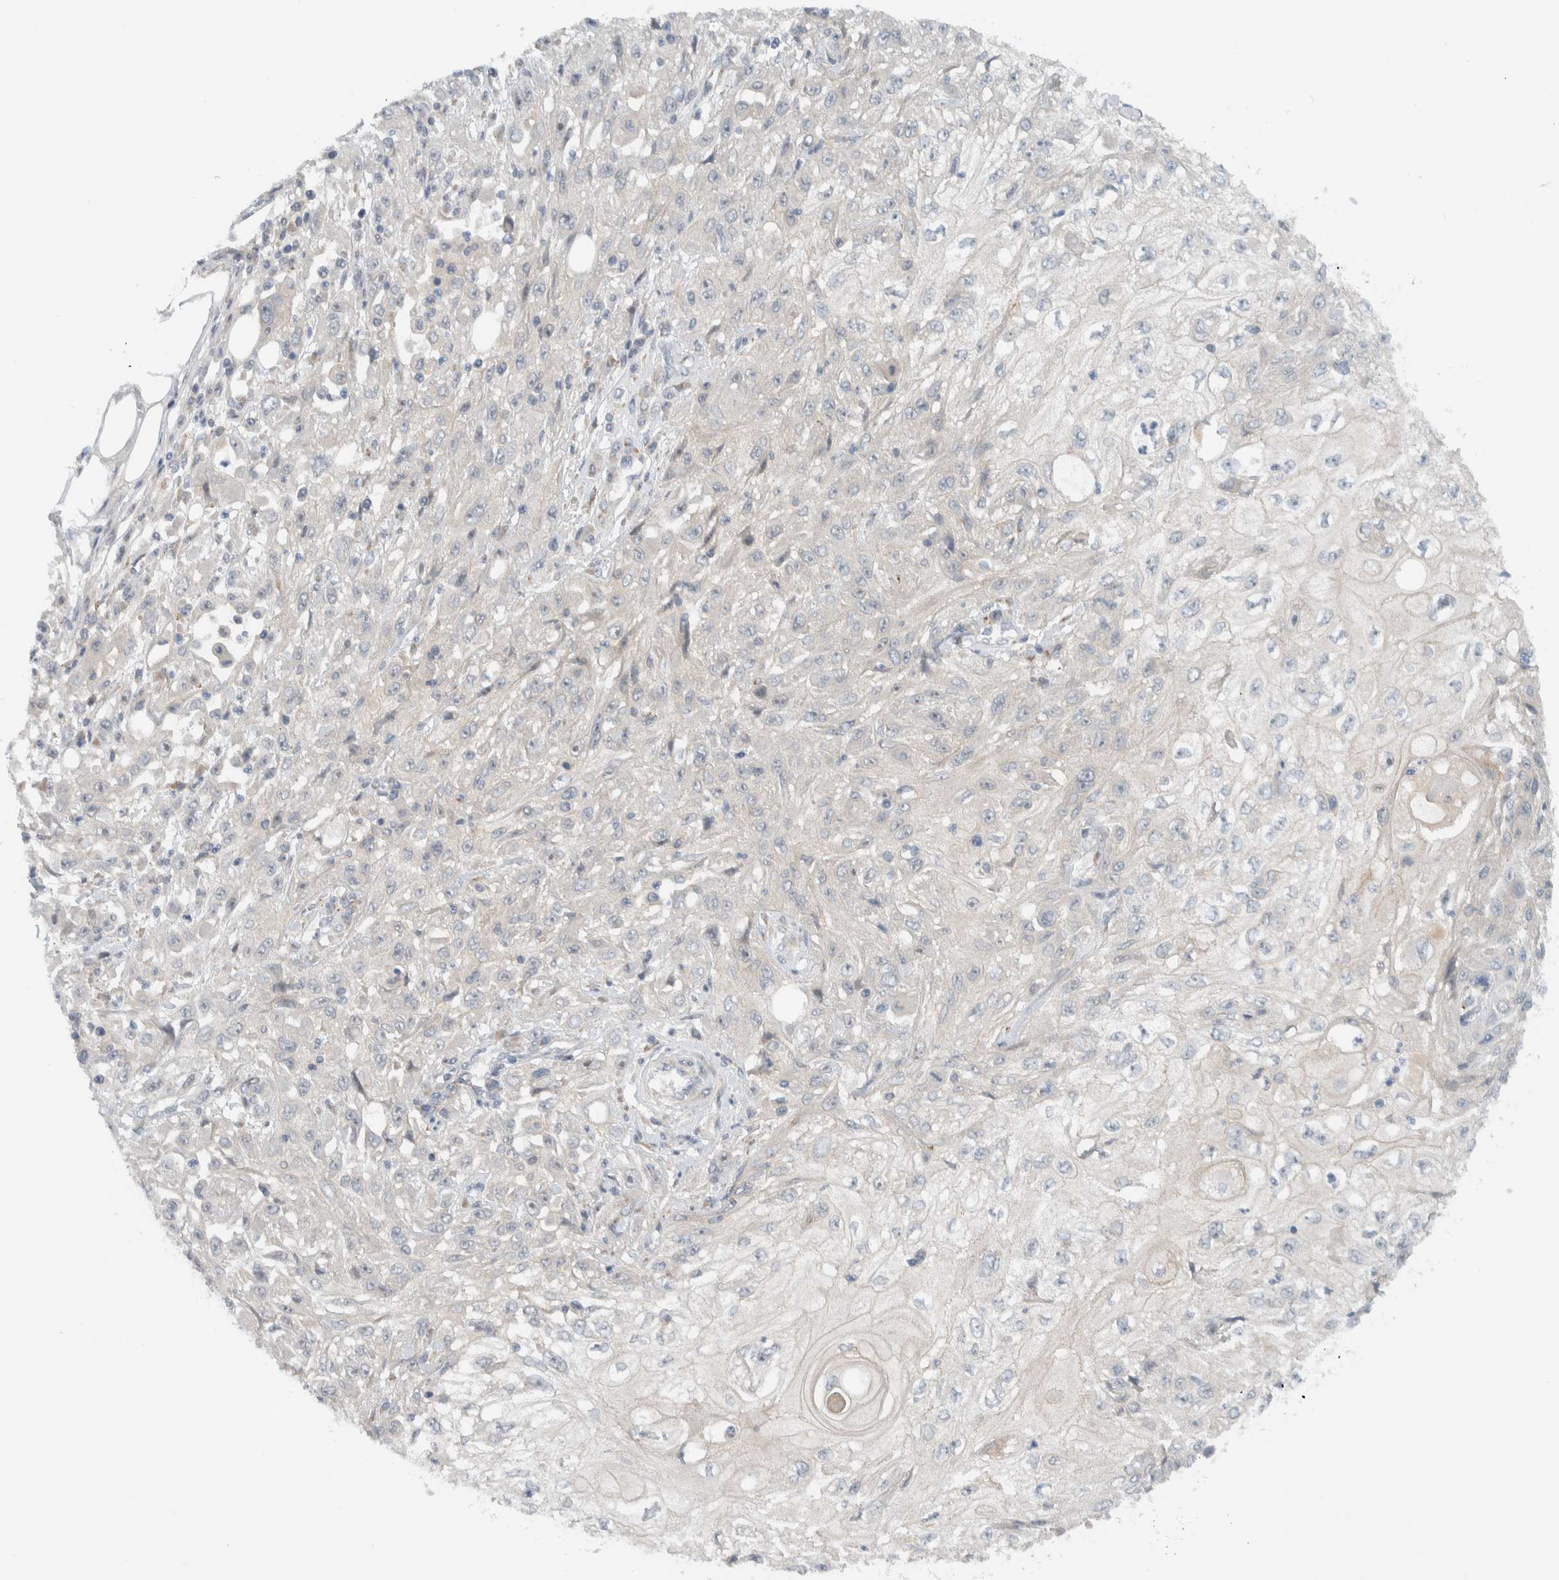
{"staining": {"intensity": "negative", "quantity": "none", "location": "none"}, "tissue": "skin cancer", "cell_type": "Tumor cells", "image_type": "cancer", "snomed": [{"axis": "morphology", "description": "Squamous cell carcinoma, NOS"}, {"axis": "morphology", "description": "Squamous cell carcinoma, metastatic, NOS"}, {"axis": "topography", "description": "Skin"}, {"axis": "topography", "description": "Lymph node"}], "caption": "Tumor cells show no significant protein expression in skin cancer (squamous cell carcinoma).", "gene": "MPRIP", "patient": {"sex": "male", "age": 75}}